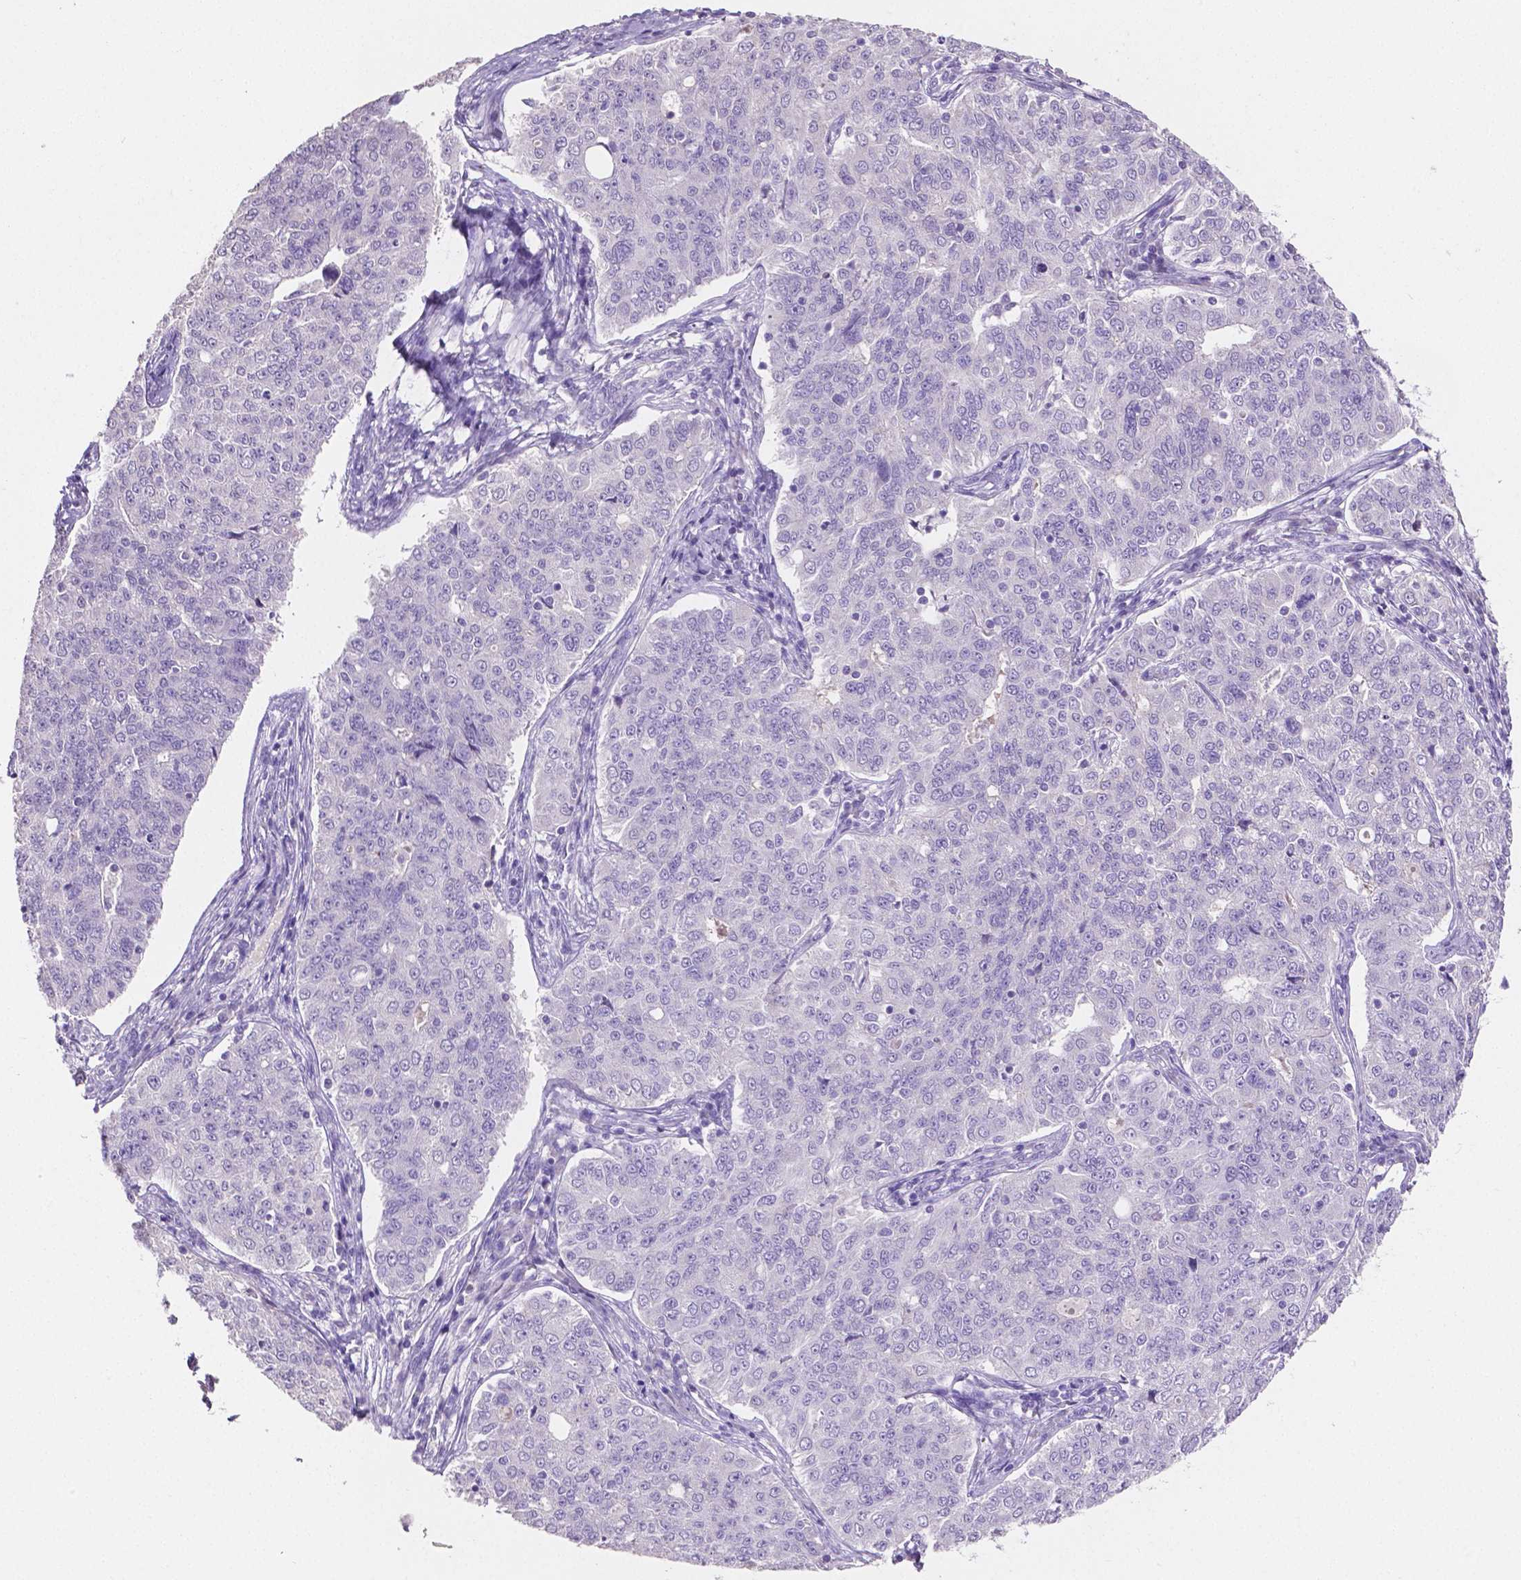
{"staining": {"intensity": "negative", "quantity": "none", "location": "none"}, "tissue": "endometrial cancer", "cell_type": "Tumor cells", "image_type": "cancer", "snomed": [{"axis": "morphology", "description": "Adenocarcinoma, NOS"}, {"axis": "topography", "description": "Endometrium"}], "caption": "Human adenocarcinoma (endometrial) stained for a protein using IHC reveals no staining in tumor cells.", "gene": "SLC22A2", "patient": {"sex": "female", "age": 43}}